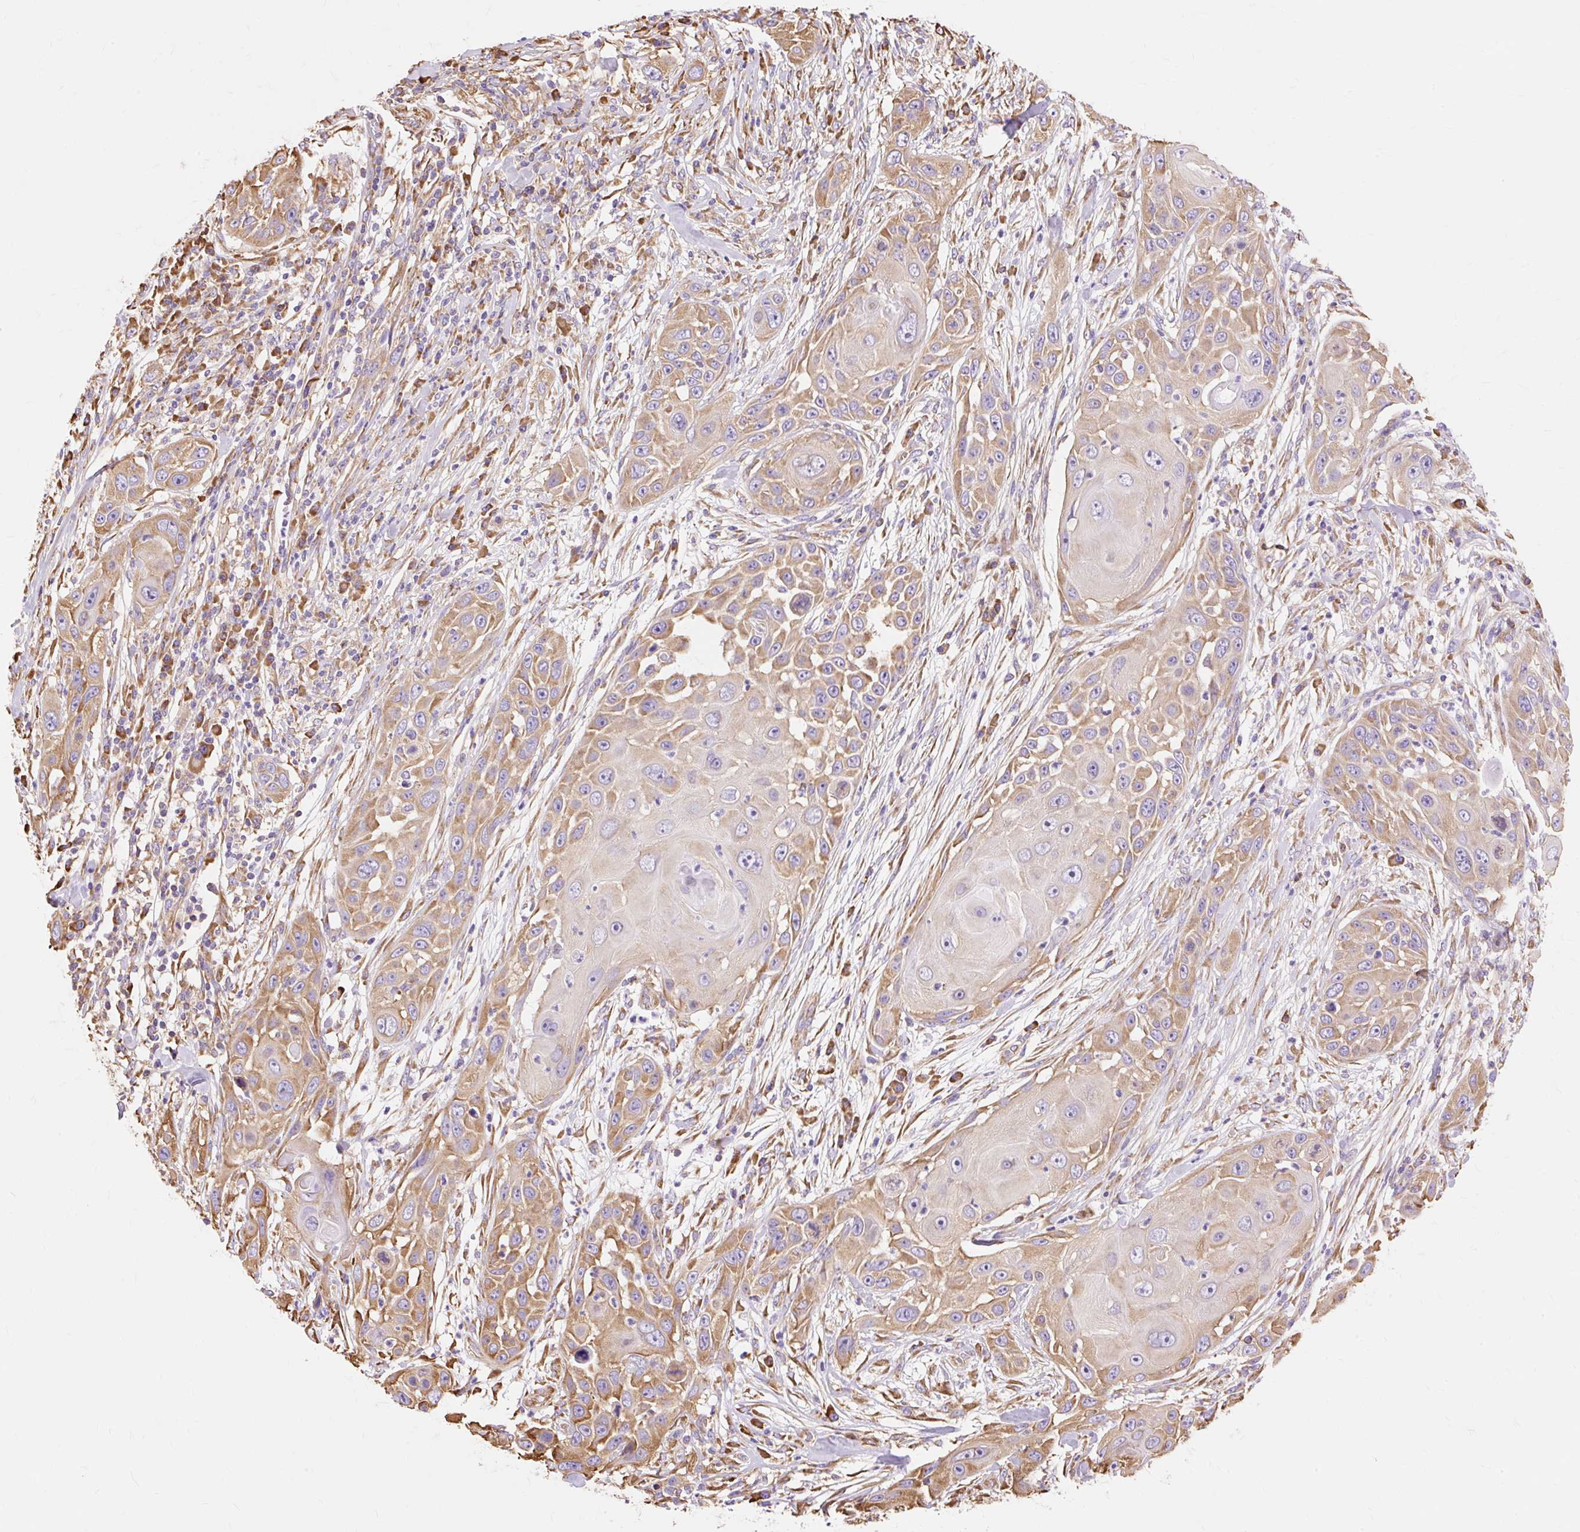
{"staining": {"intensity": "moderate", "quantity": ">75%", "location": "cytoplasmic/membranous"}, "tissue": "skin cancer", "cell_type": "Tumor cells", "image_type": "cancer", "snomed": [{"axis": "morphology", "description": "Squamous cell carcinoma, NOS"}, {"axis": "topography", "description": "Skin"}], "caption": "The immunohistochemical stain highlights moderate cytoplasmic/membranous expression in tumor cells of skin squamous cell carcinoma tissue.", "gene": "RPS17", "patient": {"sex": "female", "age": 44}}